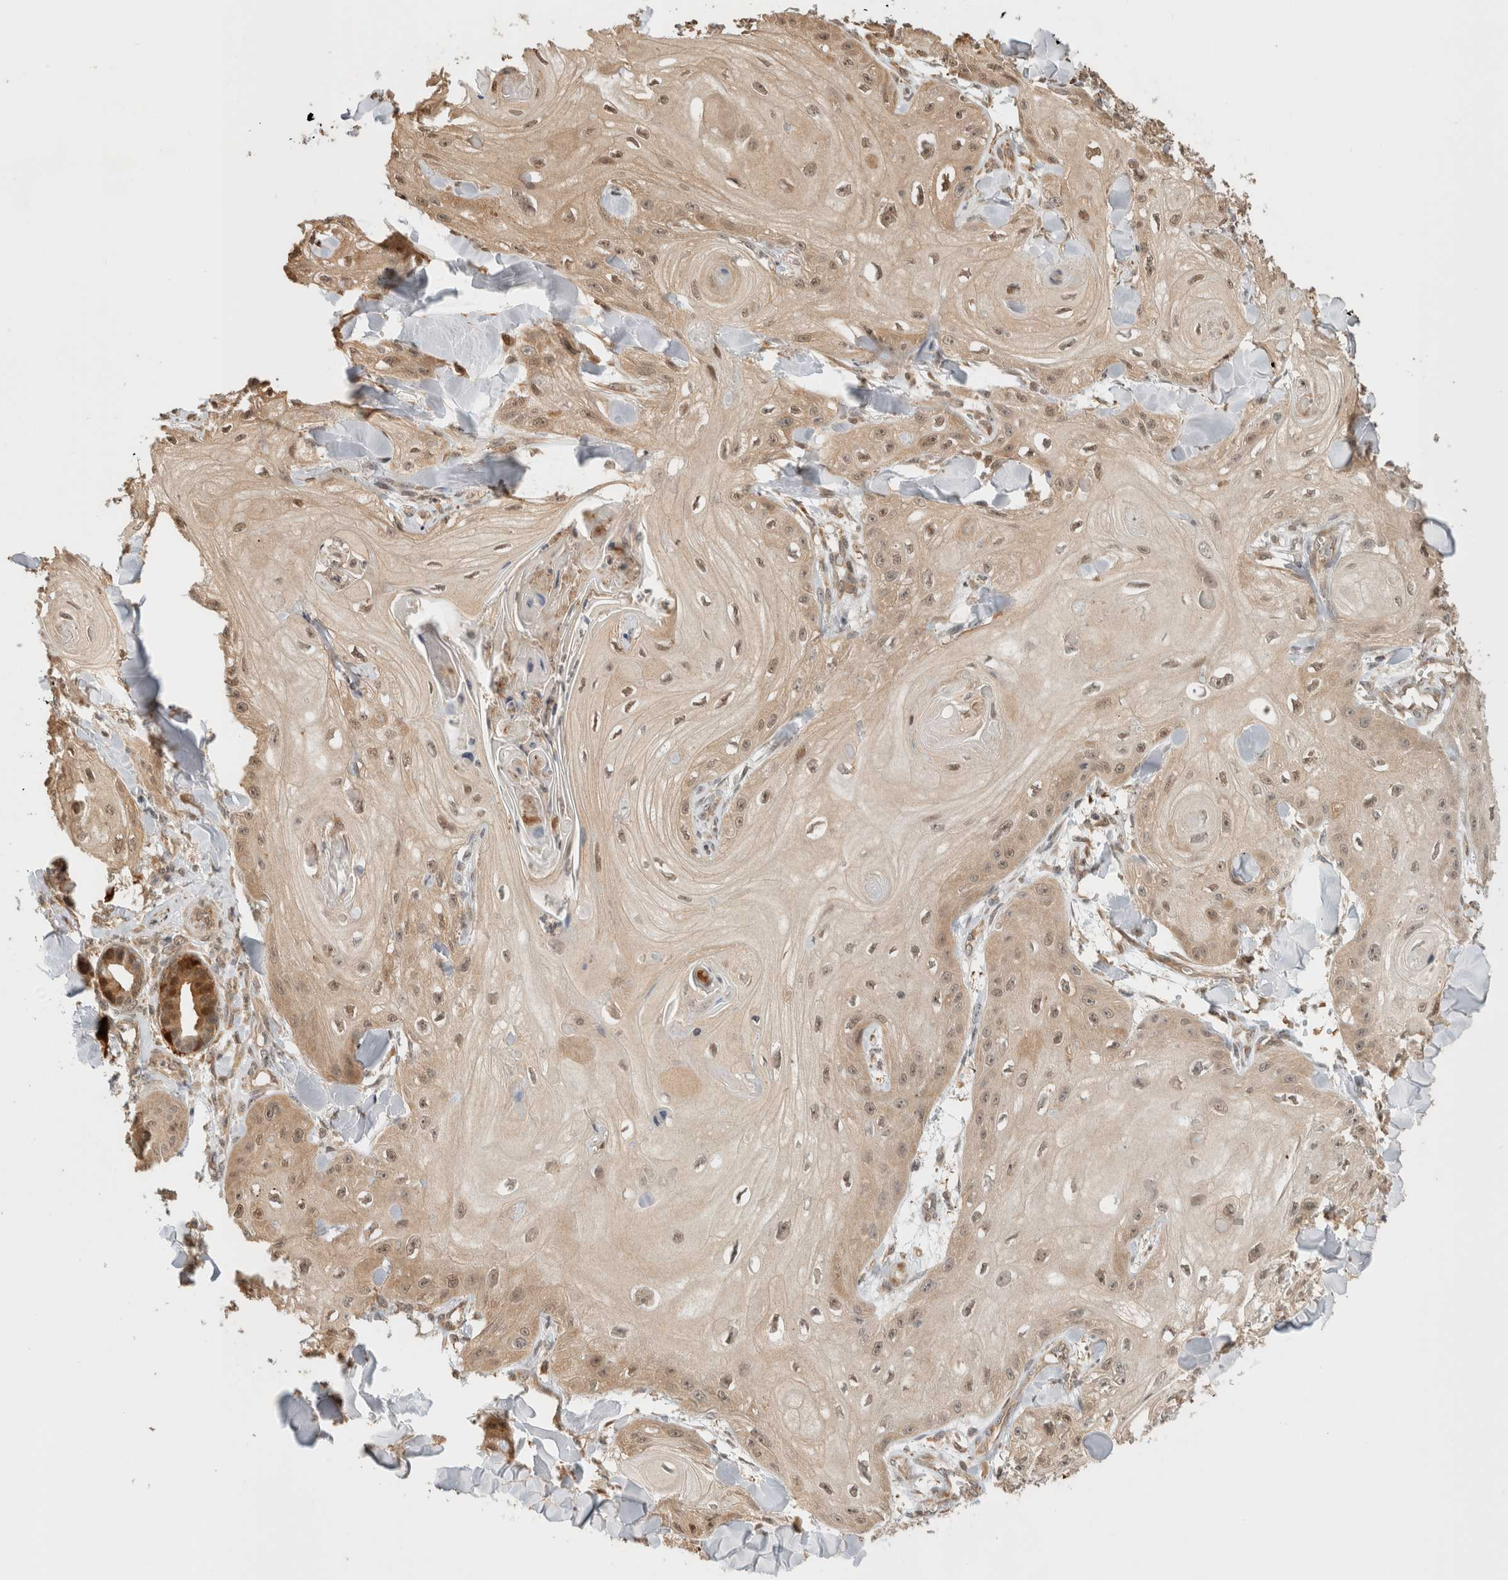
{"staining": {"intensity": "weak", "quantity": "25%-75%", "location": "cytoplasmic/membranous,nuclear"}, "tissue": "skin cancer", "cell_type": "Tumor cells", "image_type": "cancer", "snomed": [{"axis": "morphology", "description": "Squamous cell carcinoma, NOS"}, {"axis": "topography", "description": "Skin"}], "caption": "A micrograph showing weak cytoplasmic/membranous and nuclear positivity in approximately 25%-75% of tumor cells in skin cancer, as visualized by brown immunohistochemical staining.", "gene": "OTUD6B", "patient": {"sex": "male", "age": 74}}